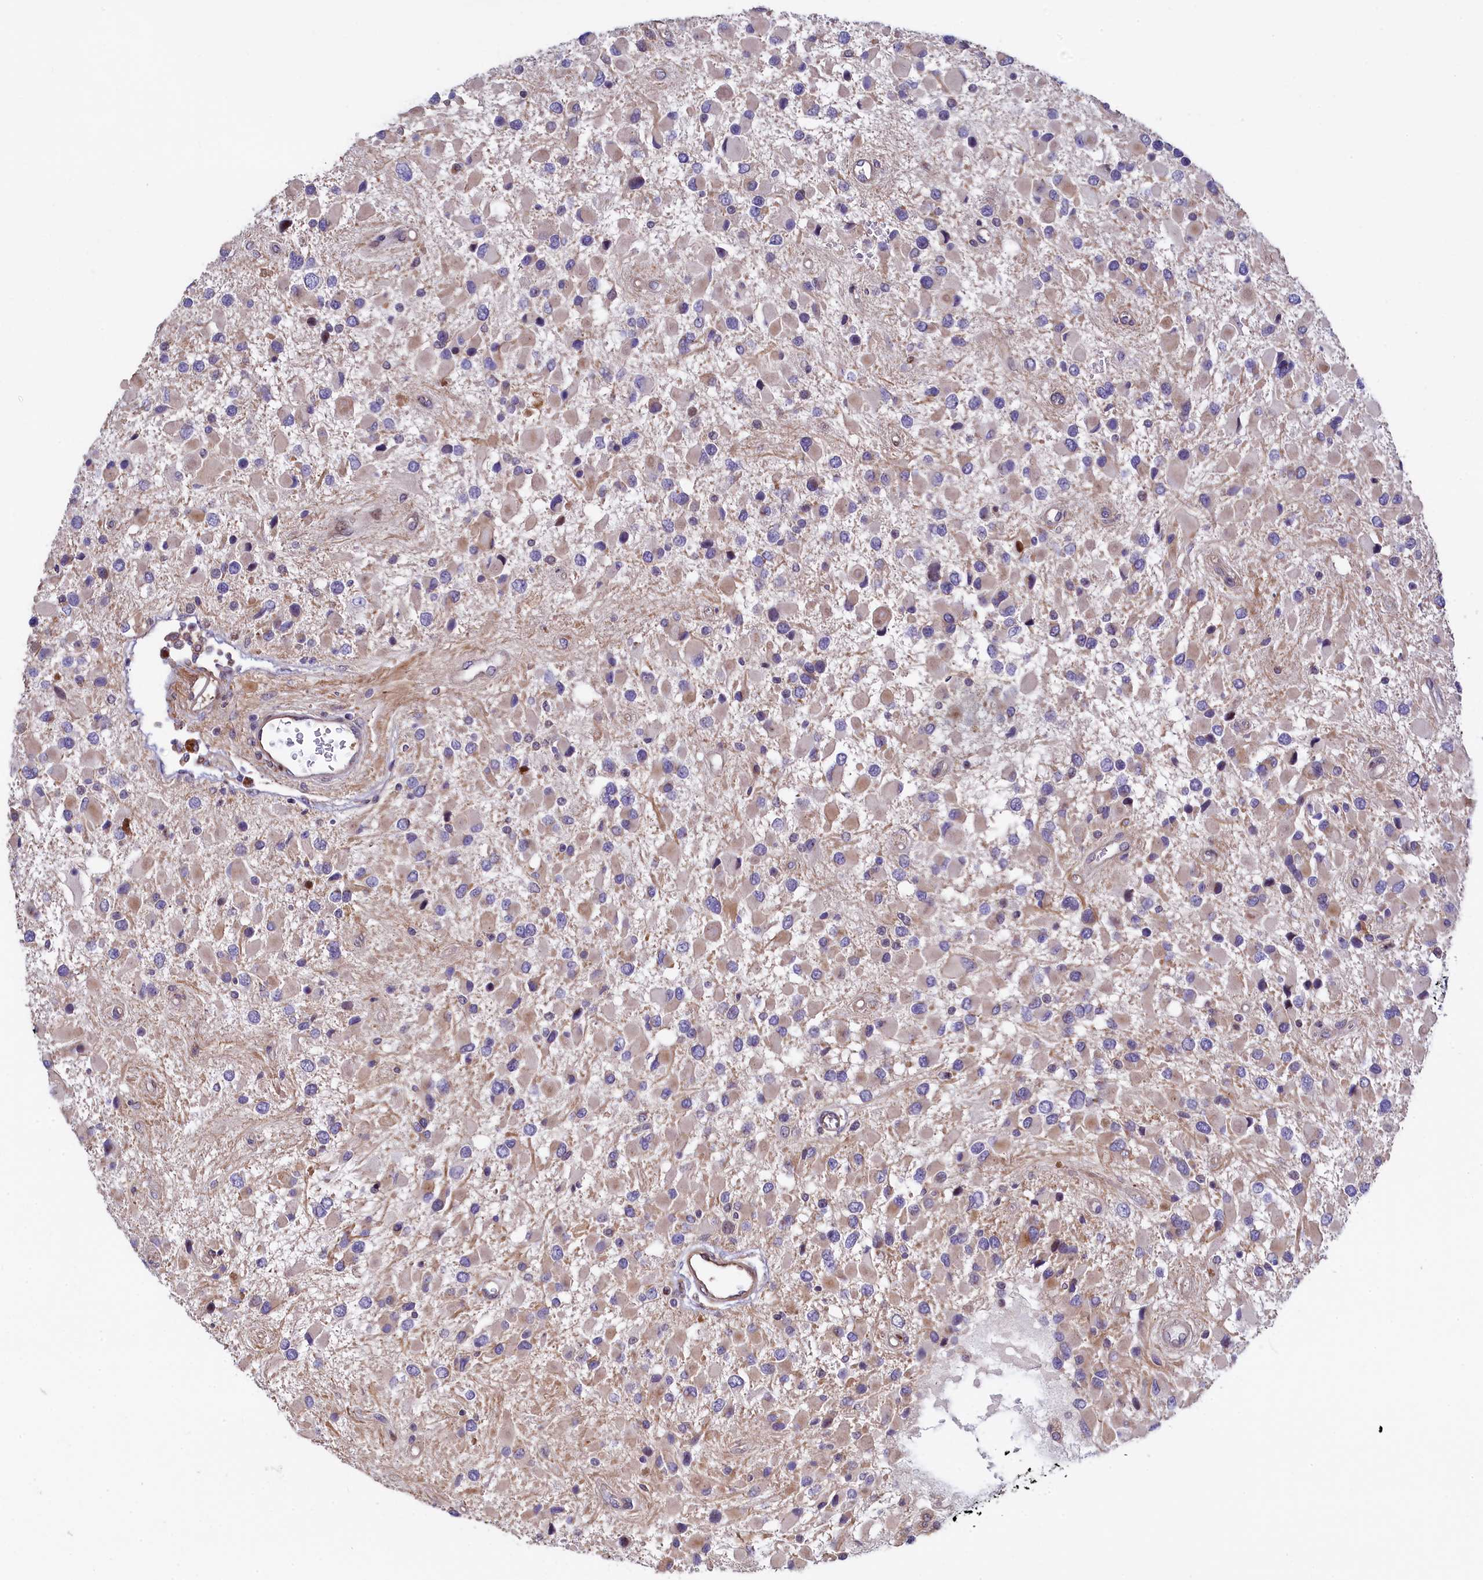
{"staining": {"intensity": "weak", "quantity": "<25%", "location": "cytoplasmic/membranous"}, "tissue": "glioma", "cell_type": "Tumor cells", "image_type": "cancer", "snomed": [{"axis": "morphology", "description": "Glioma, malignant, High grade"}, {"axis": "topography", "description": "Brain"}], "caption": "The image exhibits no staining of tumor cells in malignant glioma (high-grade). Nuclei are stained in blue.", "gene": "TGDS", "patient": {"sex": "male", "age": 53}}